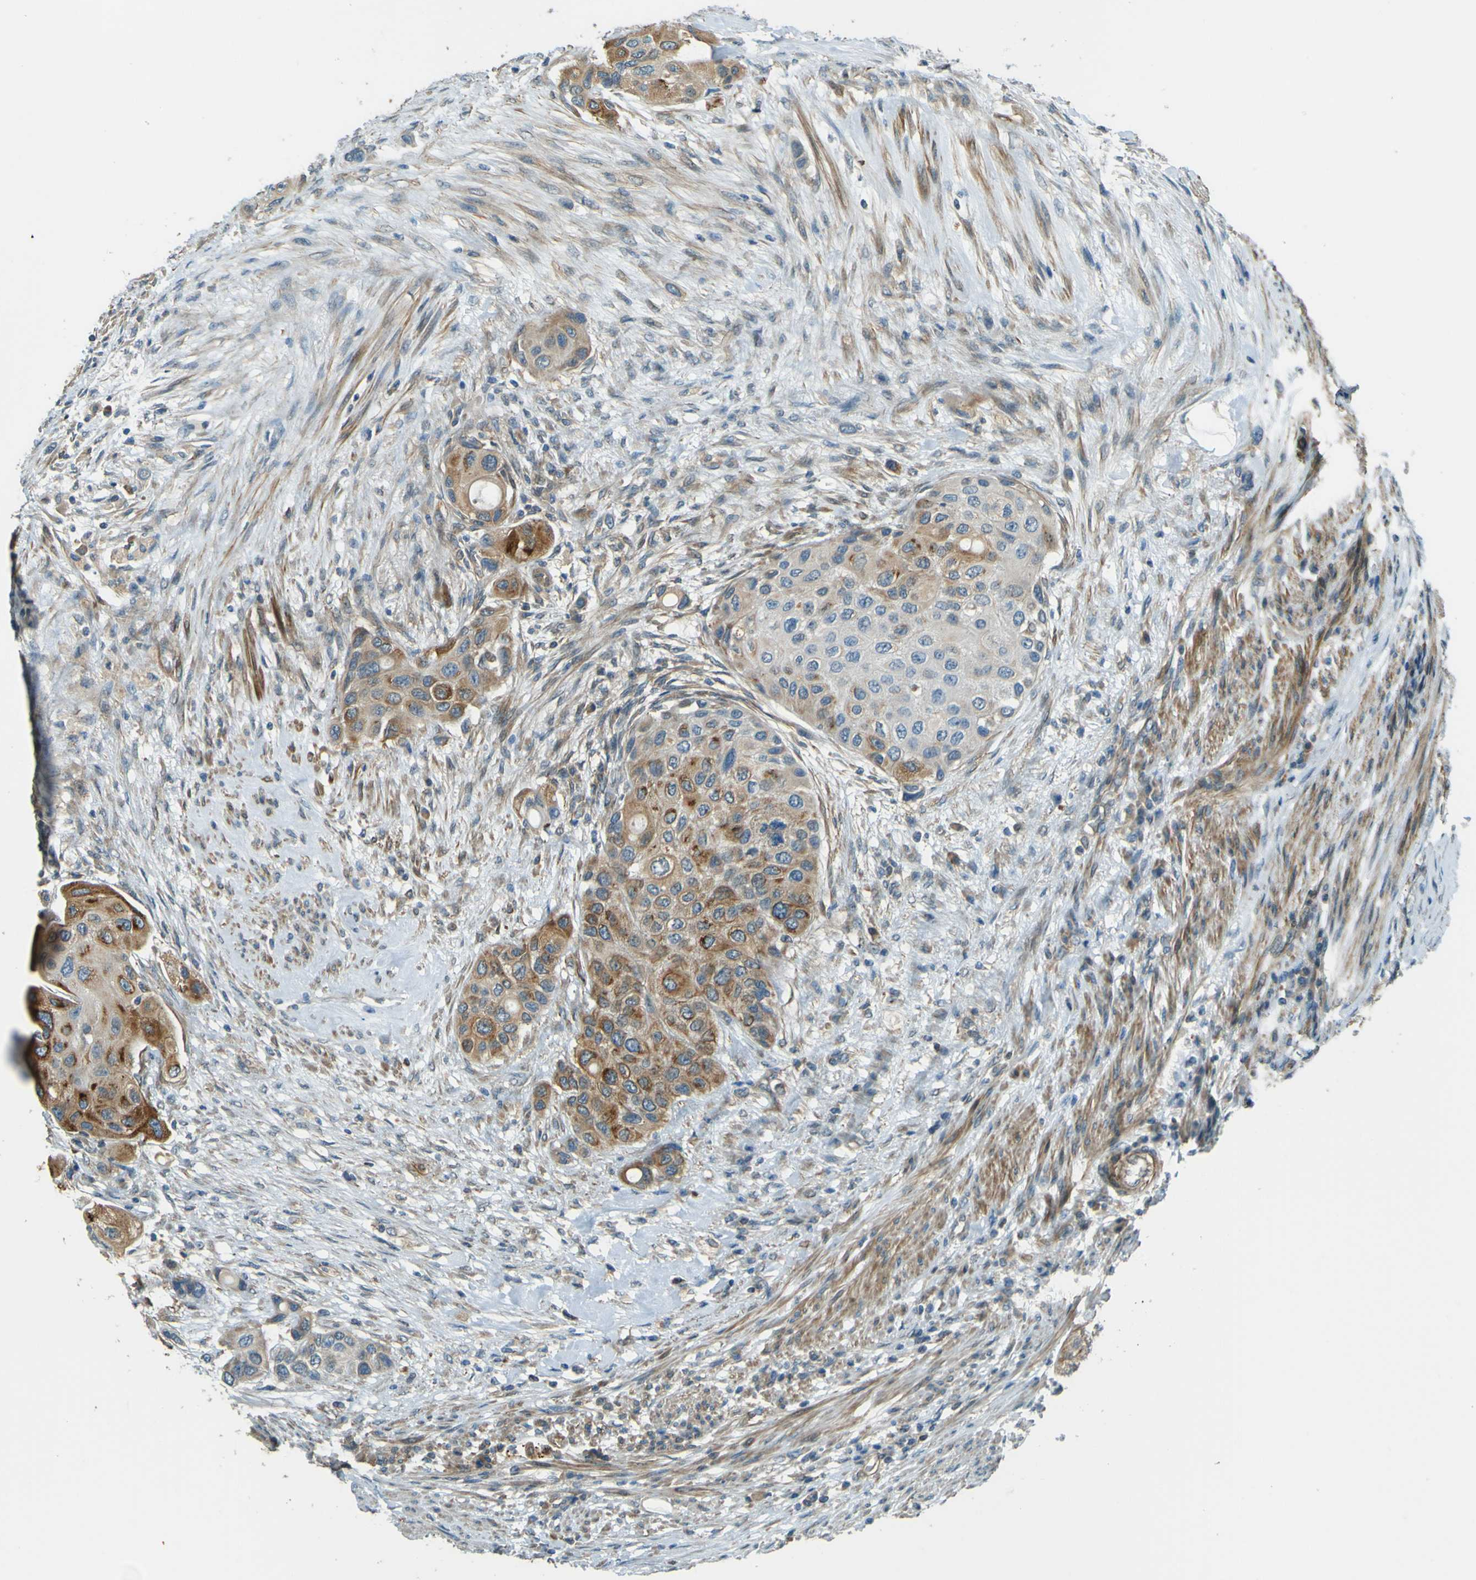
{"staining": {"intensity": "moderate", "quantity": ">75%", "location": "cytoplasmic/membranous"}, "tissue": "urothelial cancer", "cell_type": "Tumor cells", "image_type": "cancer", "snomed": [{"axis": "morphology", "description": "Urothelial carcinoma, High grade"}, {"axis": "topography", "description": "Urinary bladder"}], "caption": "Immunohistochemistry (DAB (3,3'-diaminobenzidine)) staining of urothelial cancer demonstrates moderate cytoplasmic/membranous protein staining in approximately >75% of tumor cells.", "gene": "LPCAT1", "patient": {"sex": "female", "age": 56}}